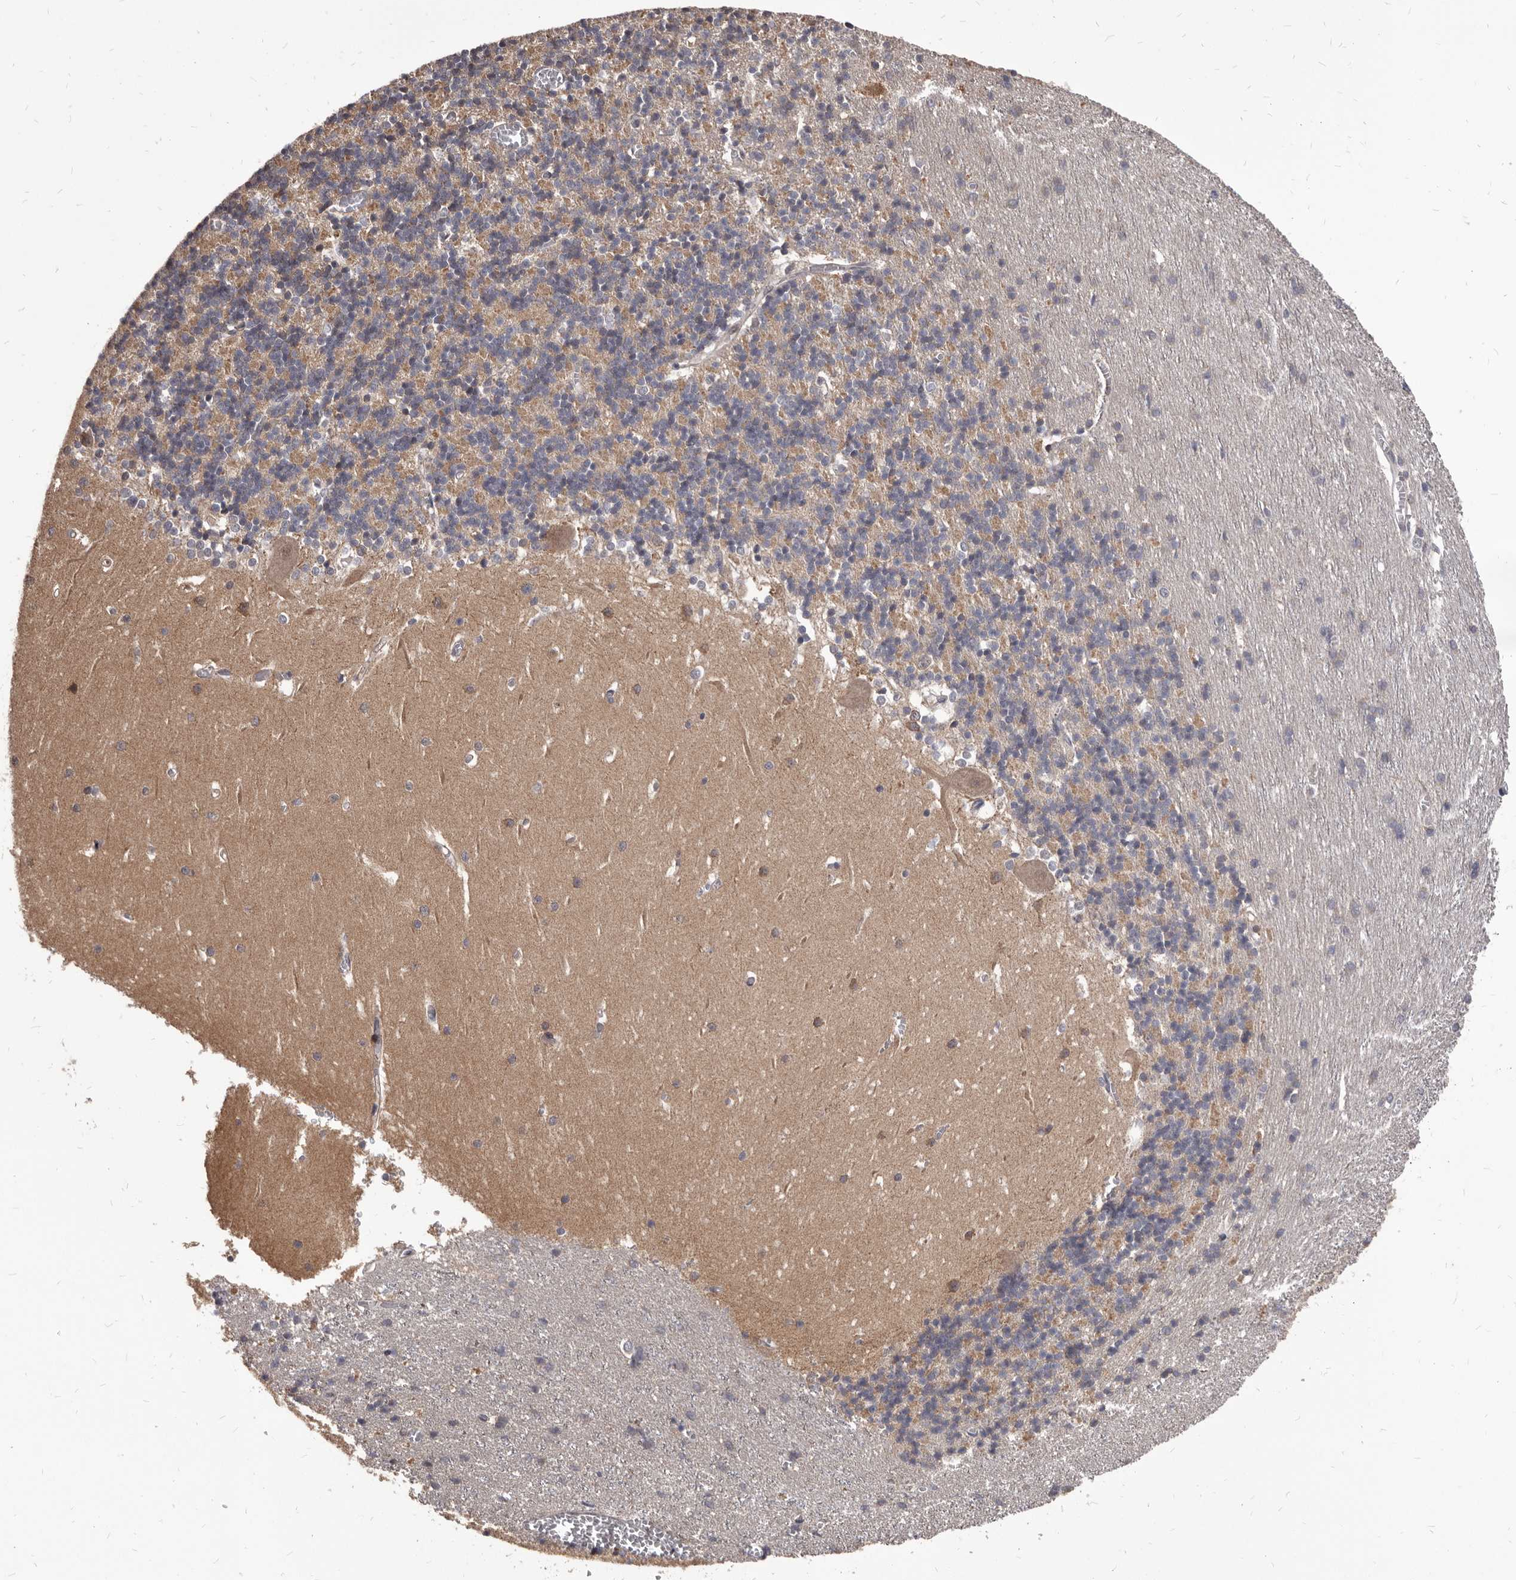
{"staining": {"intensity": "weak", "quantity": "25%-75%", "location": "cytoplasmic/membranous"}, "tissue": "cerebellum", "cell_type": "Cells in granular layer", "image_type": "normal", "snomed": [{"axis": "morphology", "description": "Normal tissue, NOS"}, {"axis": "topography", "description": "Cerebellum"}], "caption": "Weak cytoplasmic/membranous staining for a protein is seen in approximately 25%-75% of cells in granular layer of normal cerebellum using immunohistochemistry (IHC).", "gene": "MAP3K14", "patient": {"sex": "male", "age": 37}}